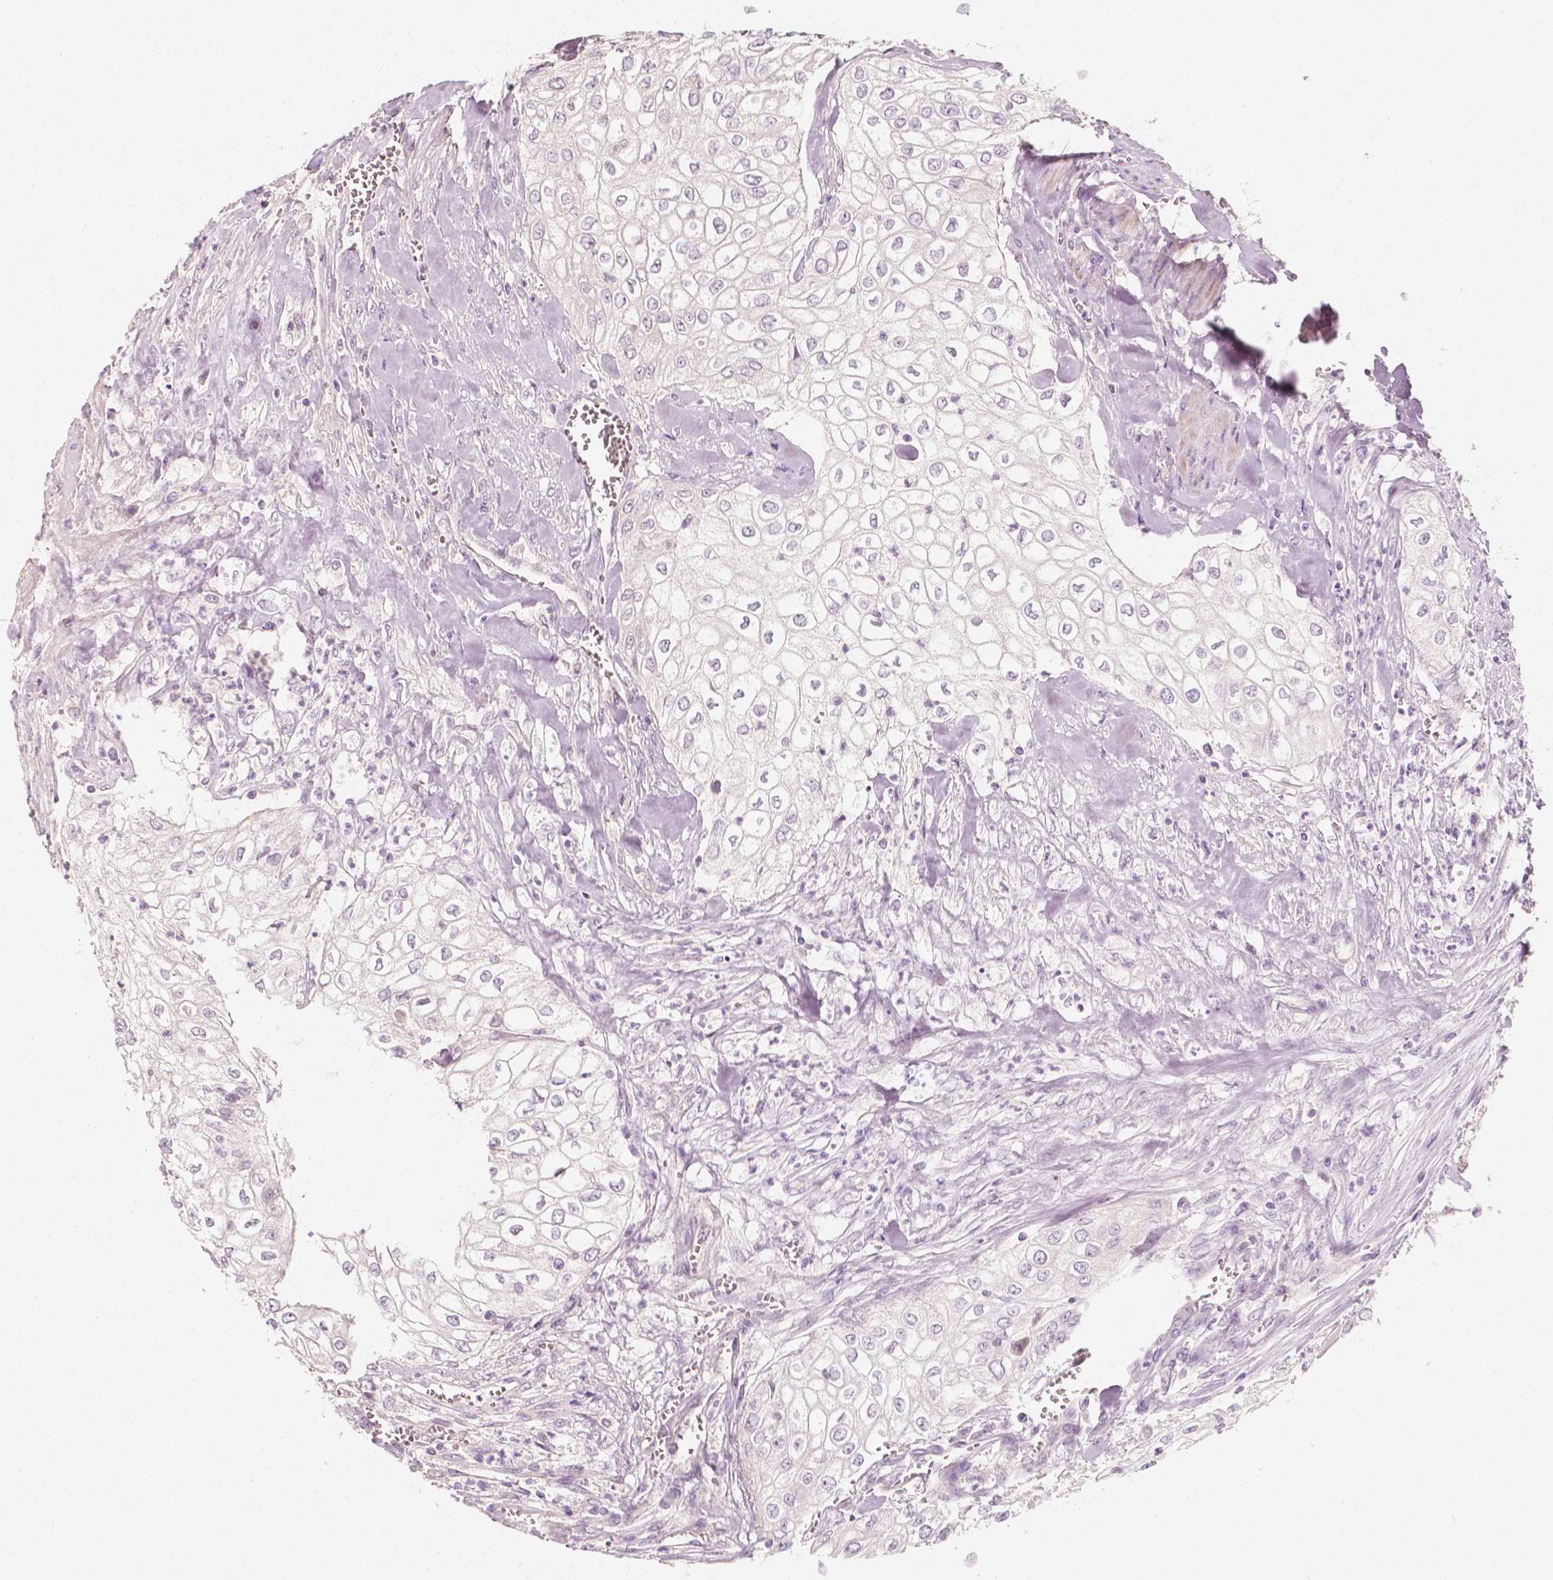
{"staining": {"intensity": "negative", "quantity": "none", "location": "none"}, "tissue": "urothelial cancer", "cell_type": "Tumor cells", "image_type": "cancer", "snomed": [{"axis": "morphology", "description": "Urothelial carcinoma, High grade"}, {"axis": "topography", "description": "Urinary bladder"}], "caption": "IHC micrograph of human urothelial carcinoma (high-grade) stained for a protein (brown), which exhibits no expression in tumor cells.", "gene": "SHPK", "patient": {"sex": "male", "age": 62}}